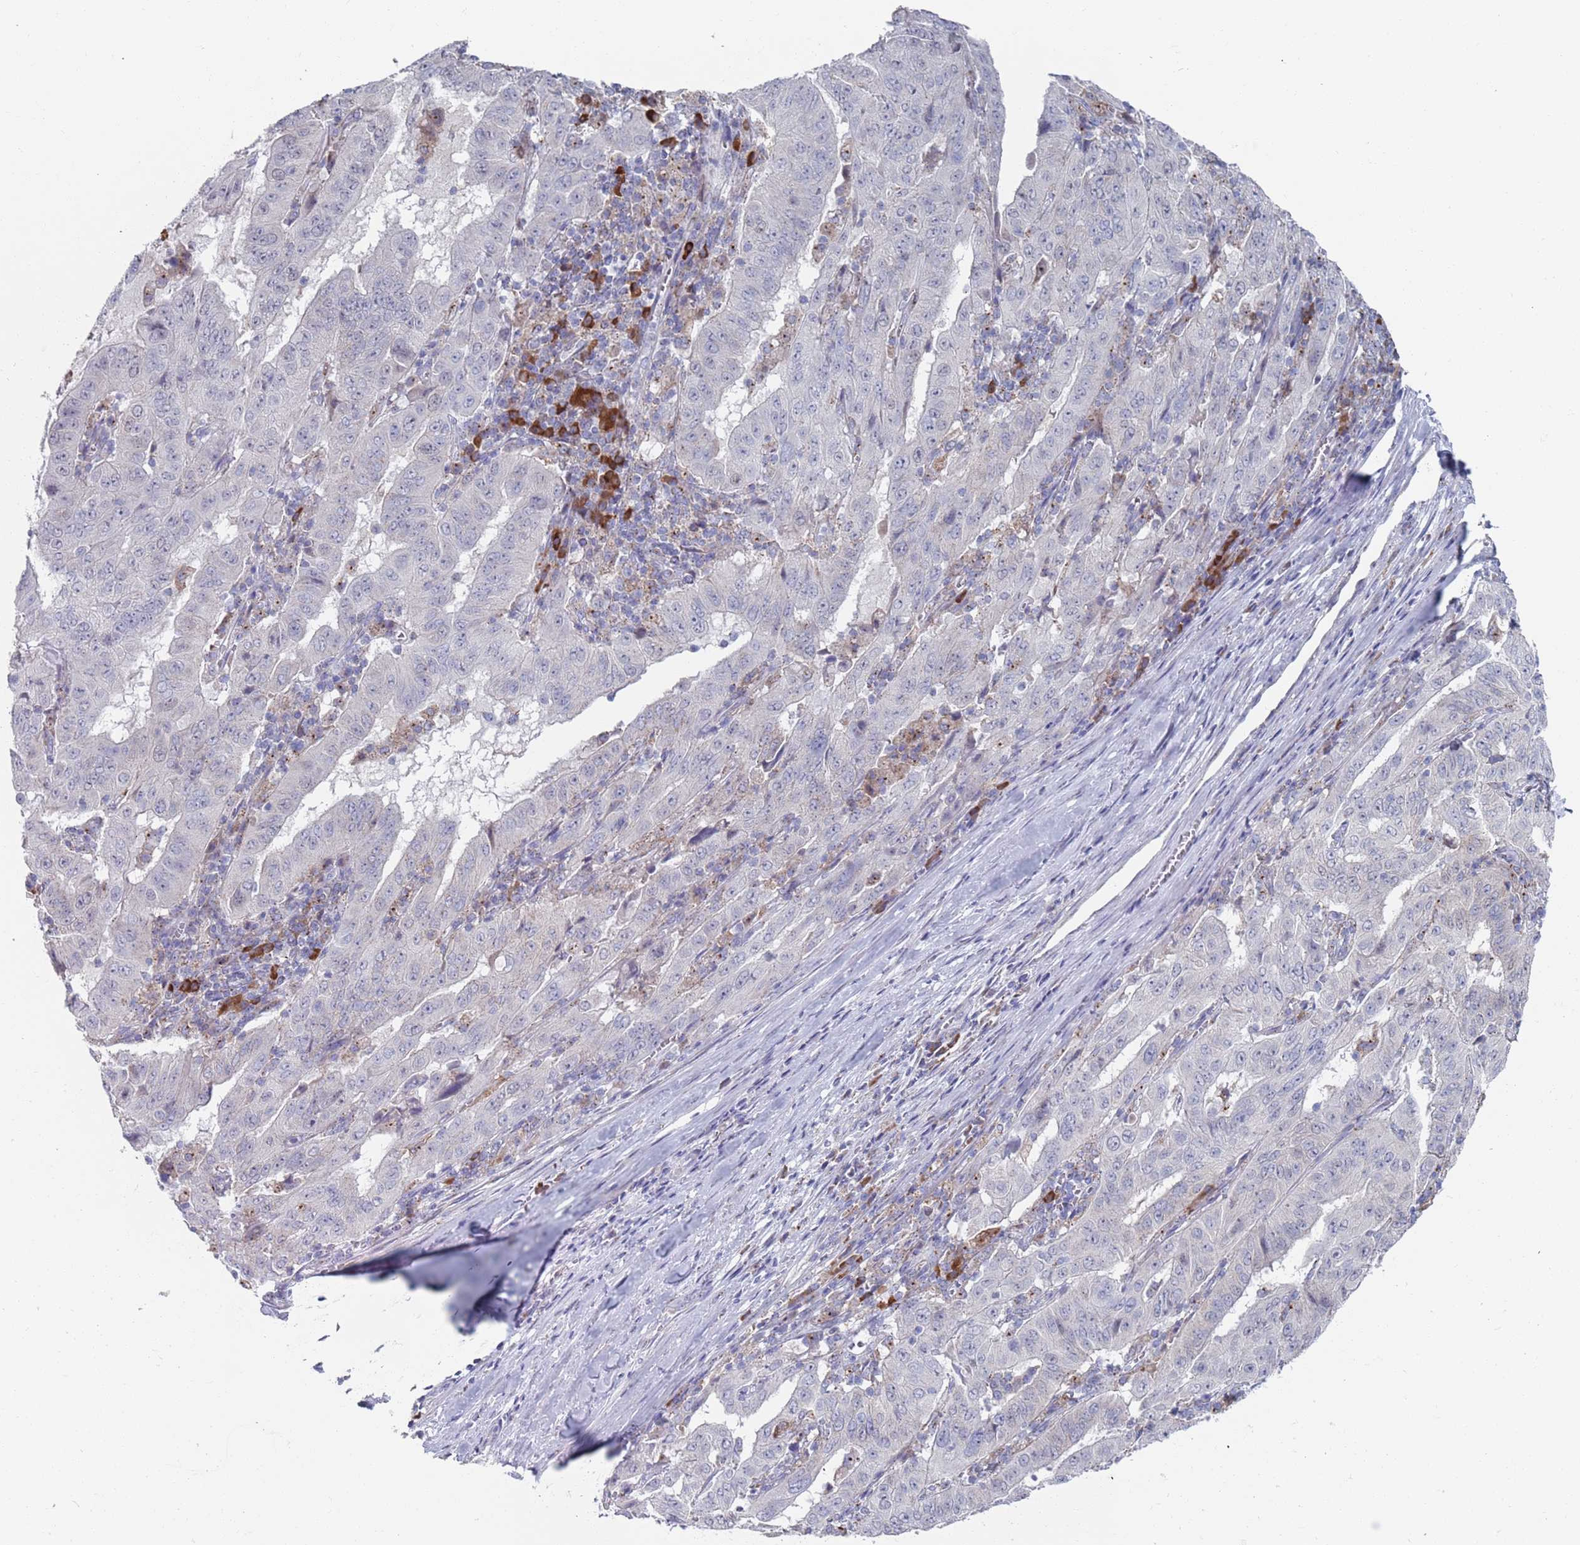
{"staining": {"intensity": "negative", "quantity": "none", "location": "none"}, "tissue": "pancreatic cancer", "cell_type": "Tumor cells", "image_type": "cancer", "snomed": [{"axis": "morphology", "description": "Adenocarcinoma, NOS"}, {"axis": "topography", "description": "Pancreas"}], "caption": "Immunohistochemistry of human pancreatic adenocarcinoma displays no expression in tumor cells. (DAB (3,3'-diaminobenzidine) IHC with hematoxylin counter stain).", "gene": "MAT1A", "patient": {"sex": "male", "age": 63}}